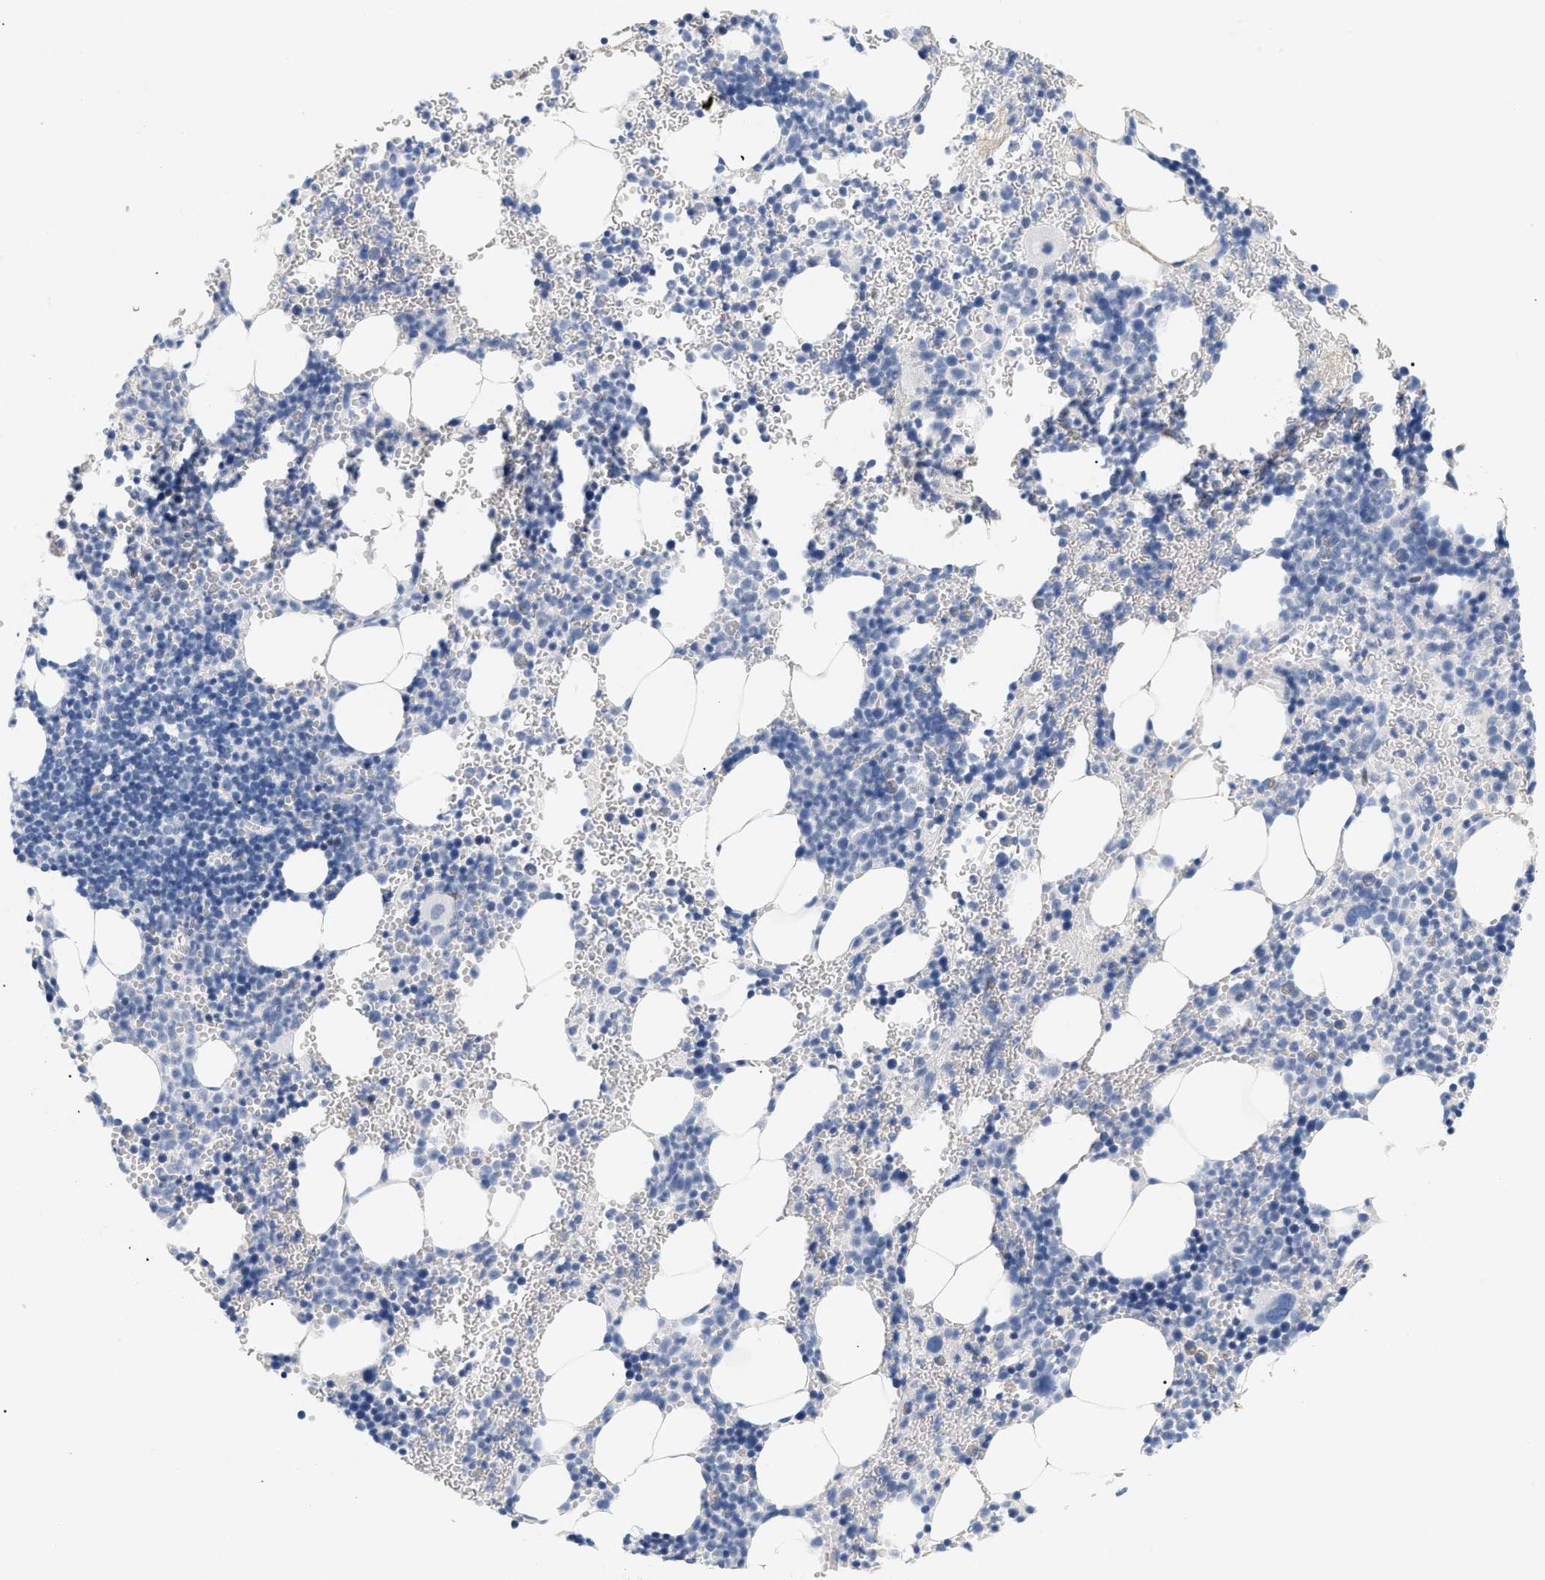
{"staining": {"intensity": "negative", "quantity": "none", "location": "none"}, "tissue": "bone marrow", "cell_type": "Hematopoietic cells", "image_type": "normal", "snomed": [{"axis": "morphology", "description": "Normal tissue, NOS"}, {"axis": "morphology", "description": "Inflammation, NOS"}, {"axis": "topography", "description": "Bone marrow"}], "caption": "The IHC micrograph has no significant staining in hematopoietic cells of bone marrow.", "gene": "CFH", "patient": {"sex": "male", "age": 22}}